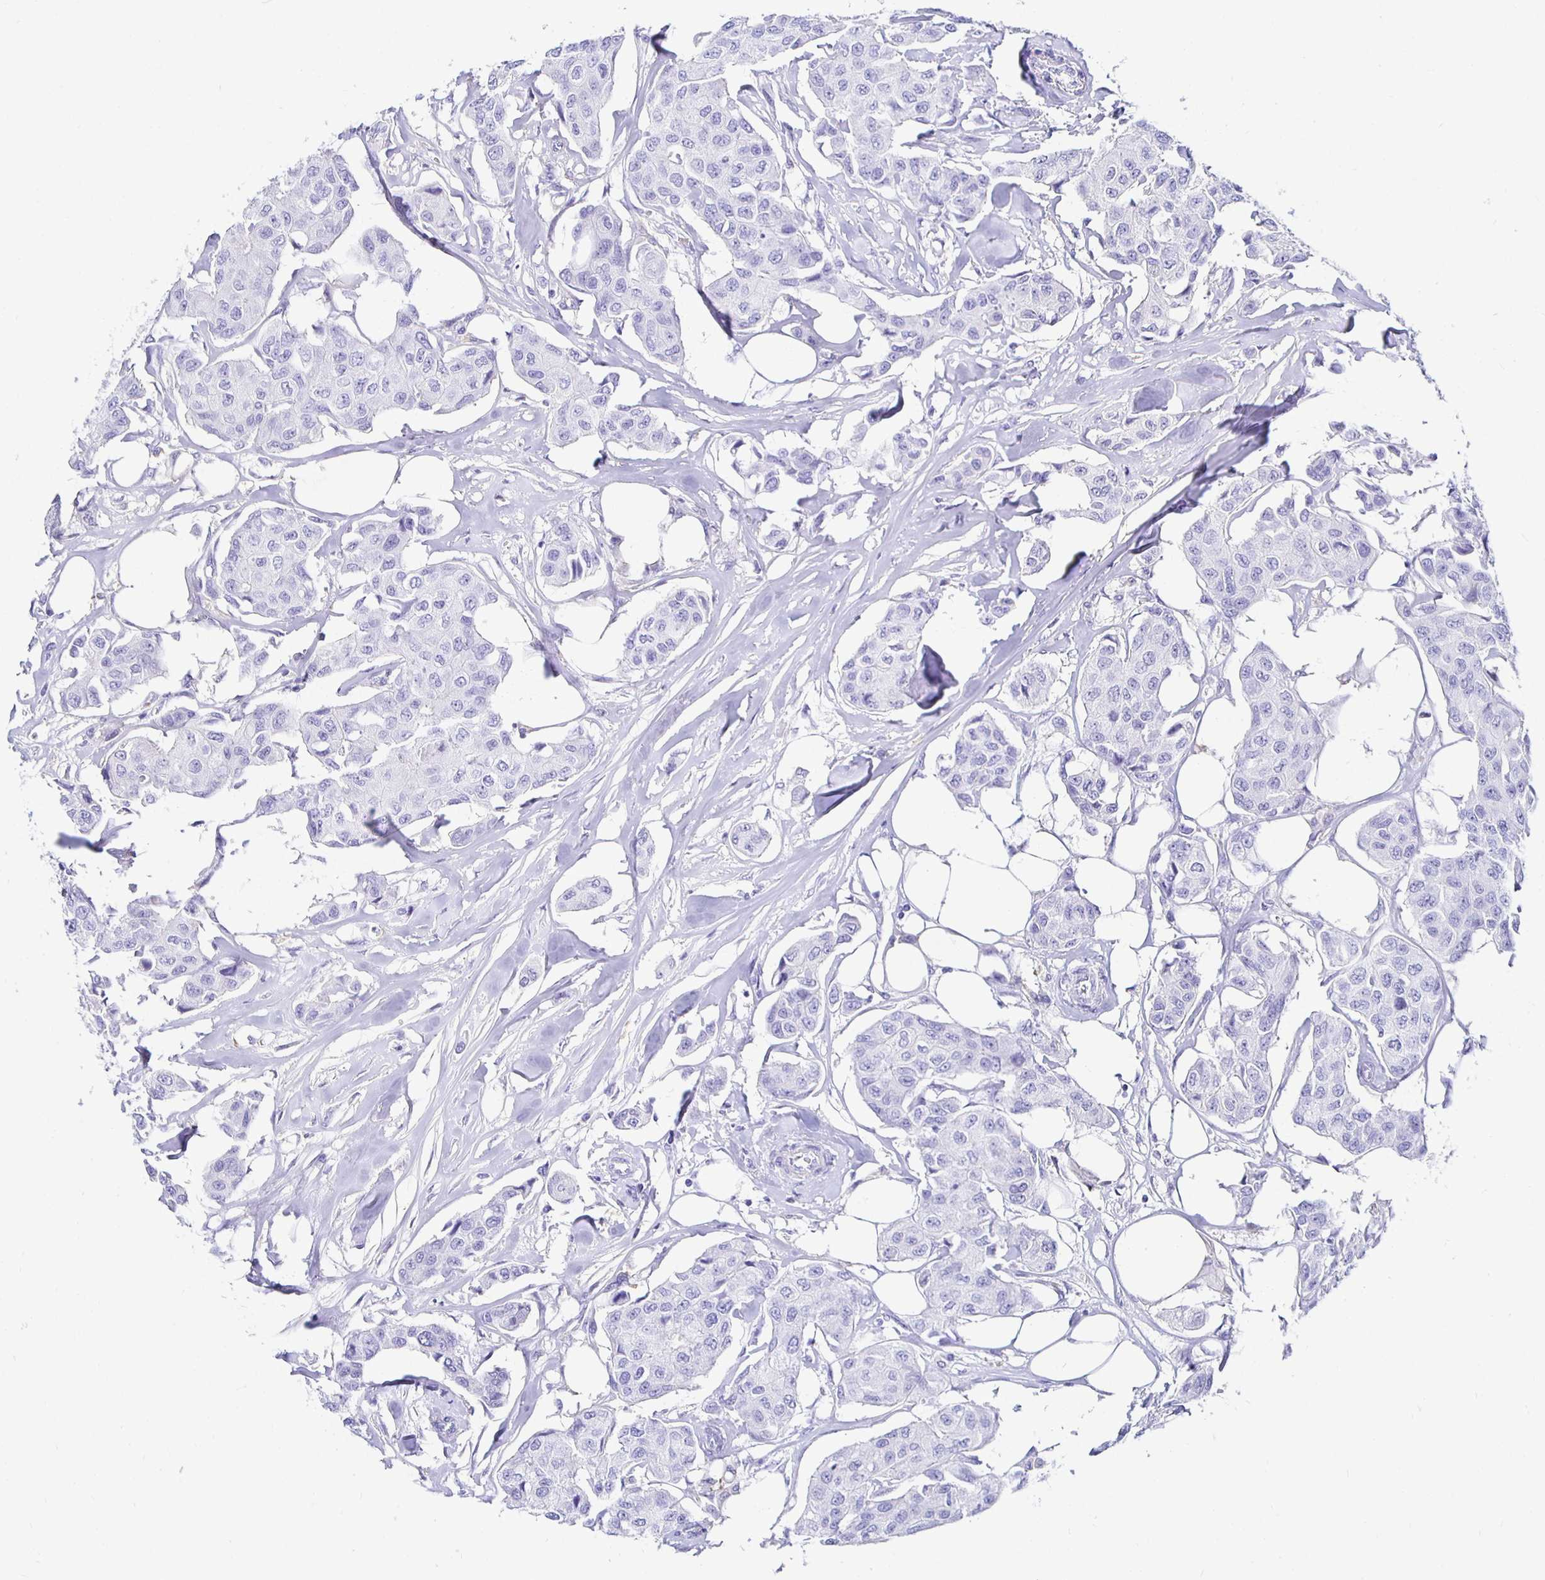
{"staining": {"intensity": "negative", "quantity": "none", "location": "none"}, "tissue": "breast cancer", "cell_type": "Tumor cells", "image_type": "cancer", "snomed": [{"axis": "morphology", "description": "Duct carcinoma"}, {"axis": "topography", "description": "Breast"}, {"axis": "topography", "description": "Lymph node"}], "caption": "The histopathology image exhibits no significant expression in tumor cells of breast cancer (invasive ductal carcinoma). (Brightfield microscopy of DAB (3,3'-diaminobenzidine) IHC at high magnification).", "gene": "UMOD", "patient": {"sex": "female", "age": 80}}